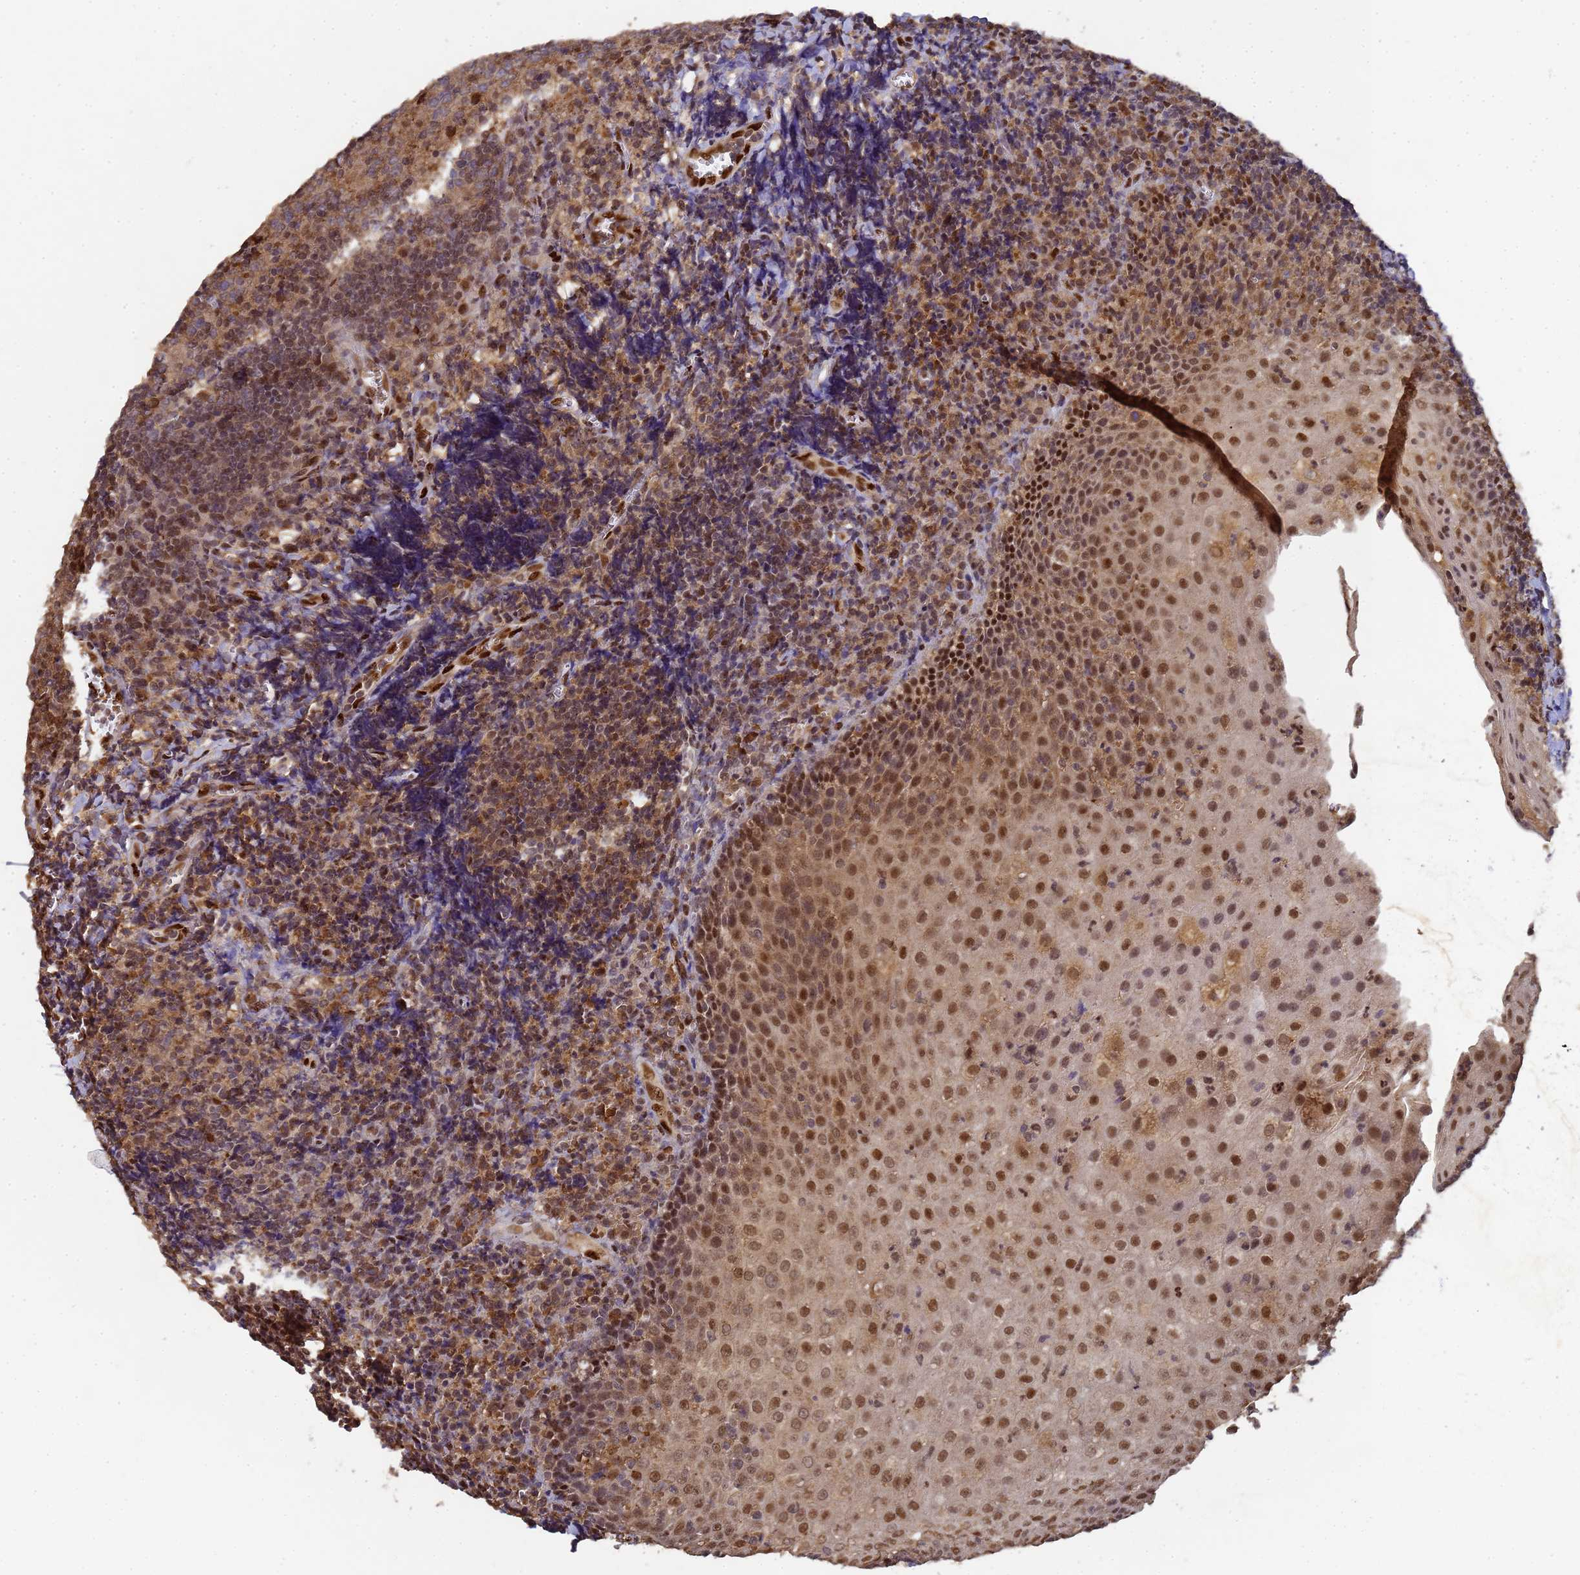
{"staining": {"intensity": "weak", "quantity": ">75%", "location": "cytoplasmic/membranous,nuclear"}, "tissue": "tonsil", "cell_type": "Germinal center cells", "image_type": "normal", "snomed": [{"axis": "morphology", "description": "Normal tissue, NOS"}, {"axis": "topography", "description": "Tonsil"}], "caption": "The image demonstrates staining of unremarkable tonsil, revealing weak cytoplasmic/membranous,nuclear protein staining (brown color) within germinal center cells. (DAB (3,3'-diaminobenzidine) IHC, brown staining for protein, blue staining for nuclei).", "gene": "SECISBP2", "patient": {"sex": "male", "age": 27}}